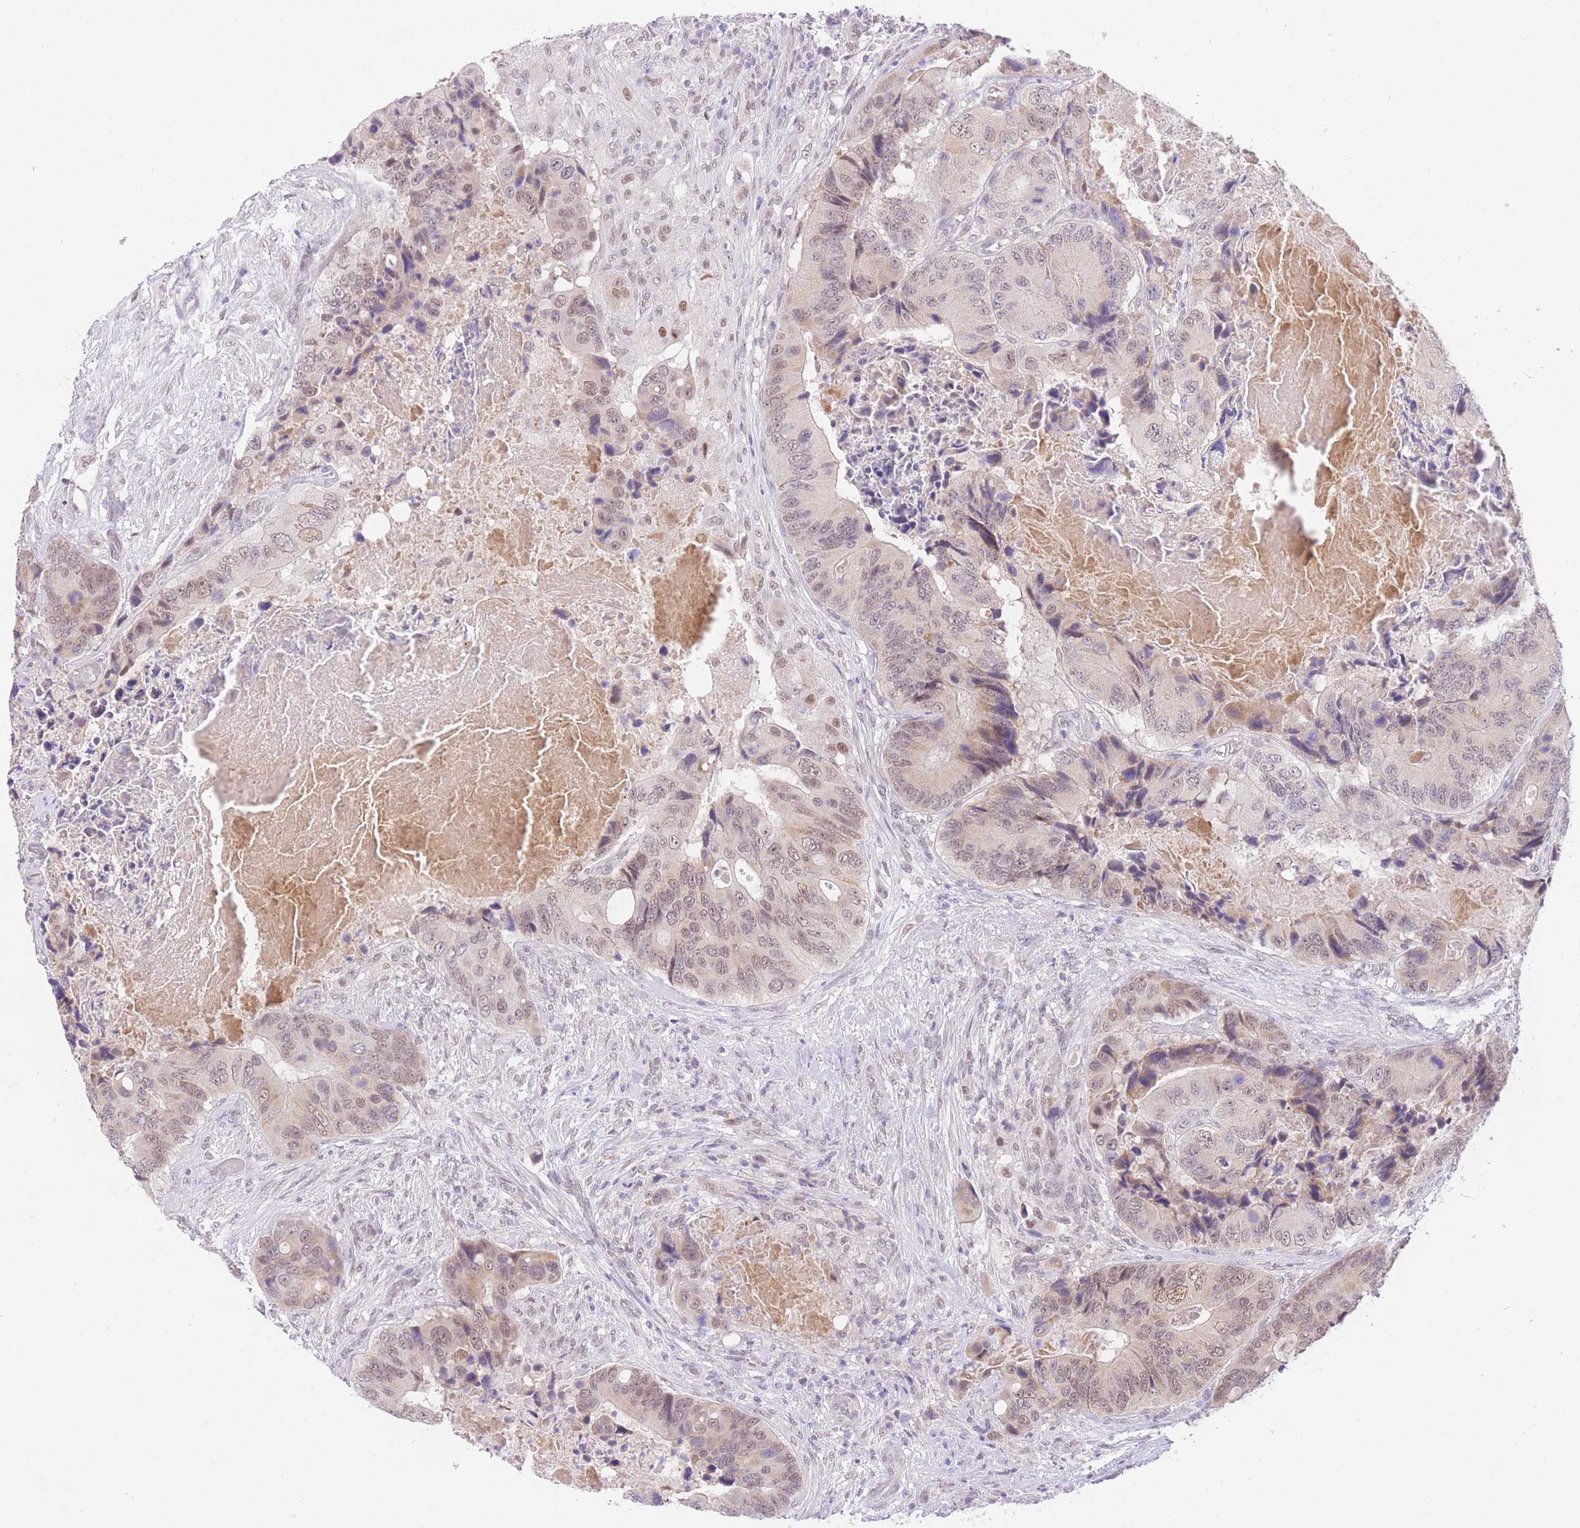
{"staining": {"intensity": "weak", "quantity": ">75%", "location": "nuclear"}, "tissue": "colorectal cancer", "cell_type": "Tumor cells", "image_type": "cancer", "snomed": [{"axis": "morphology", "description": "Adenocarcinoma, NOS"}, {"axis": "topography", "description": "Colon"}], "caption": "Protein expression analysis of colorectal cancer displays weak nuclear staining in approximately >75% of tumor cells.", "gene": "UBXN7", "patient": {"sex": "male", "age": 84}}